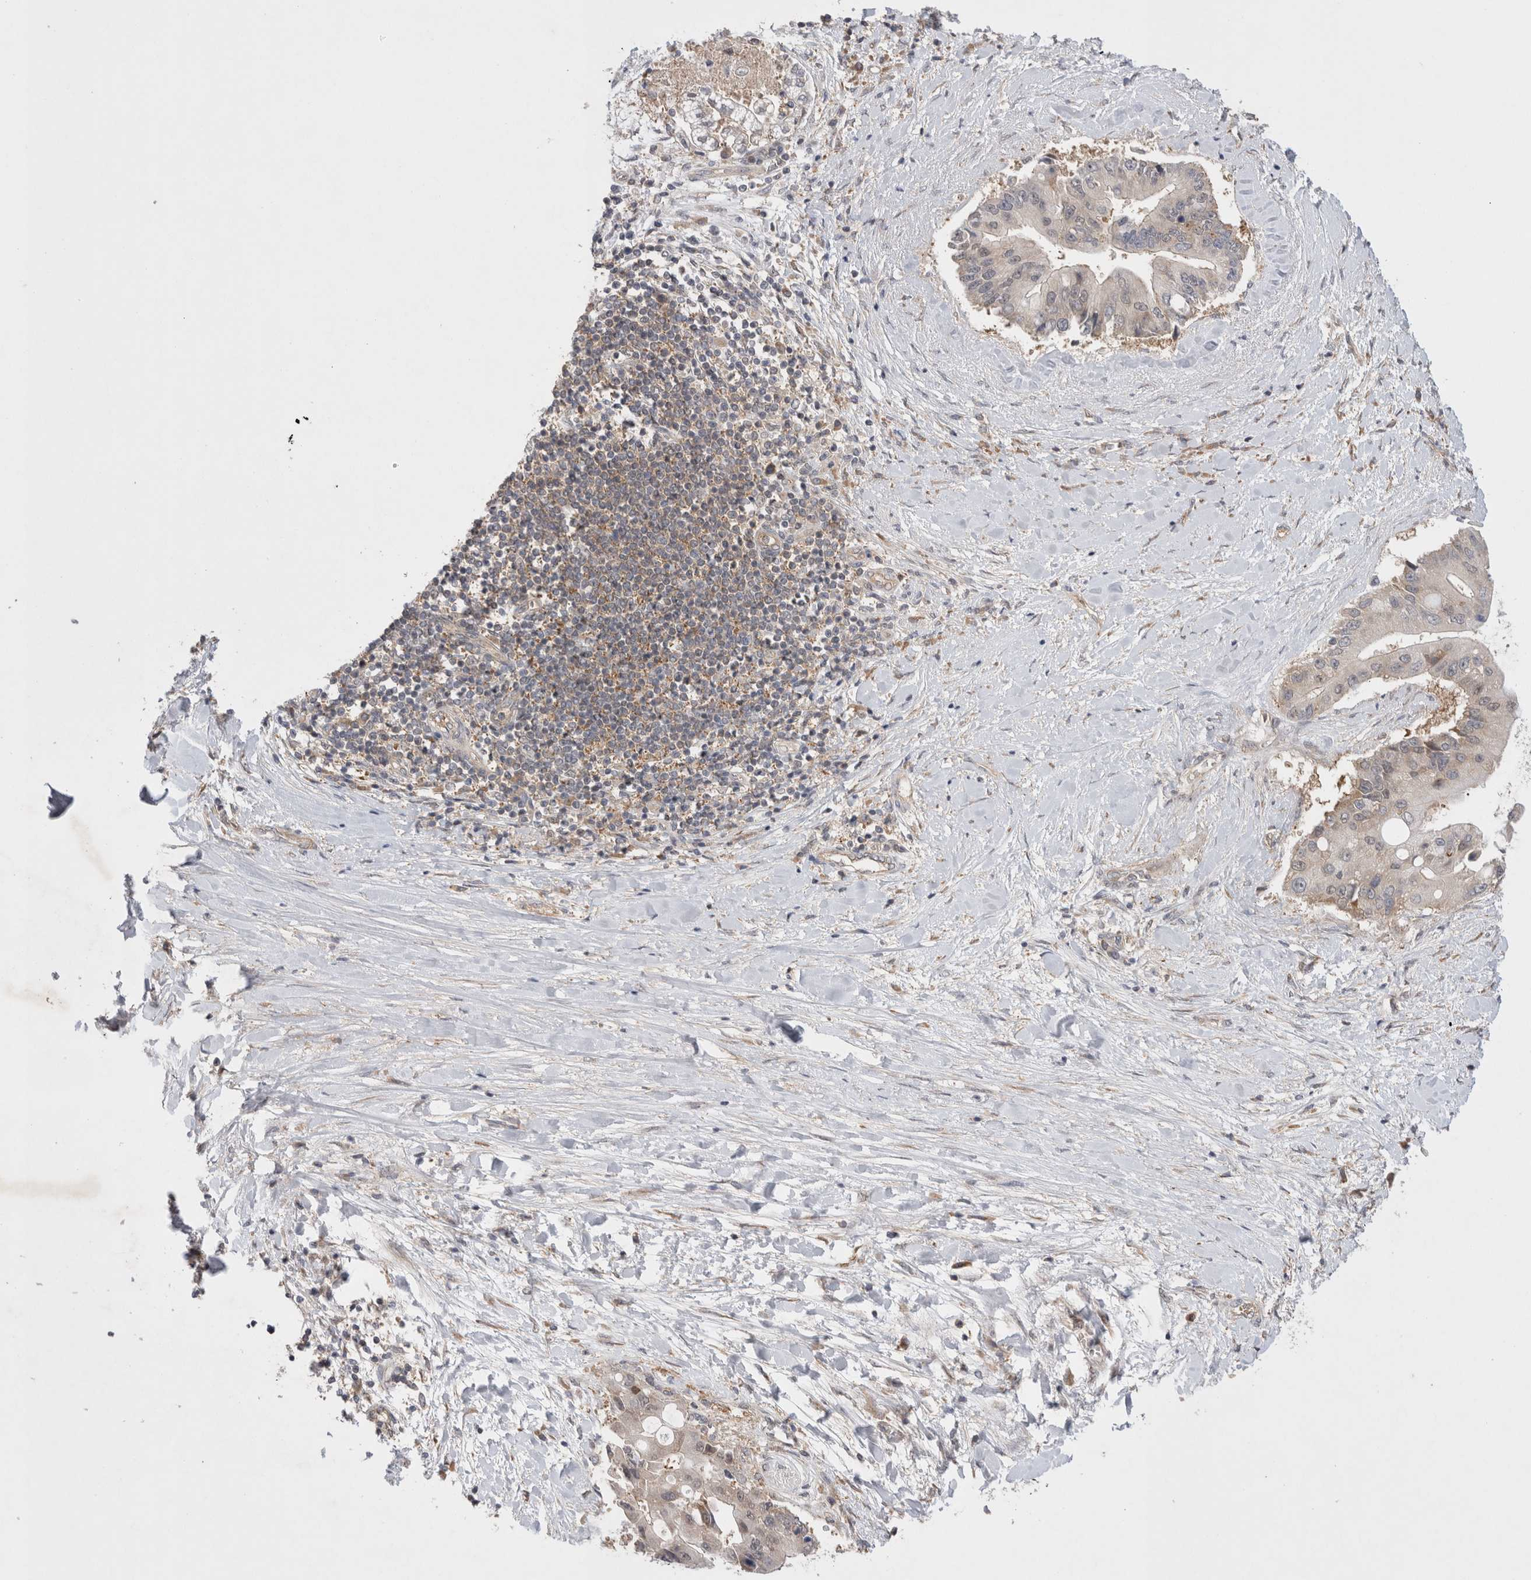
{"staining": {"intensity": "moderate", "quantity": ">75%", "location": "cytoplasmic/membranous"}, "tissue": "liver cancer", "cell_type": "Tumor cells", "image_type": "cancer", "snomed": [{"axis": "morphology", "description": "Cholangiocarcinoma"}, {"axis": "topography", "description": "Liver"}], "caption": "Liver cancer (cholangiocarcinoma) stained with DAB (3,3'-diaminobenzidine) immunohistochemistry (IHC) shows medium levels of moderate cytoplasmic/membranous staining in approximately >75% of tumor cells.", "gene": "EIF3E", "patient": {"sex": "male", "age": 50}}